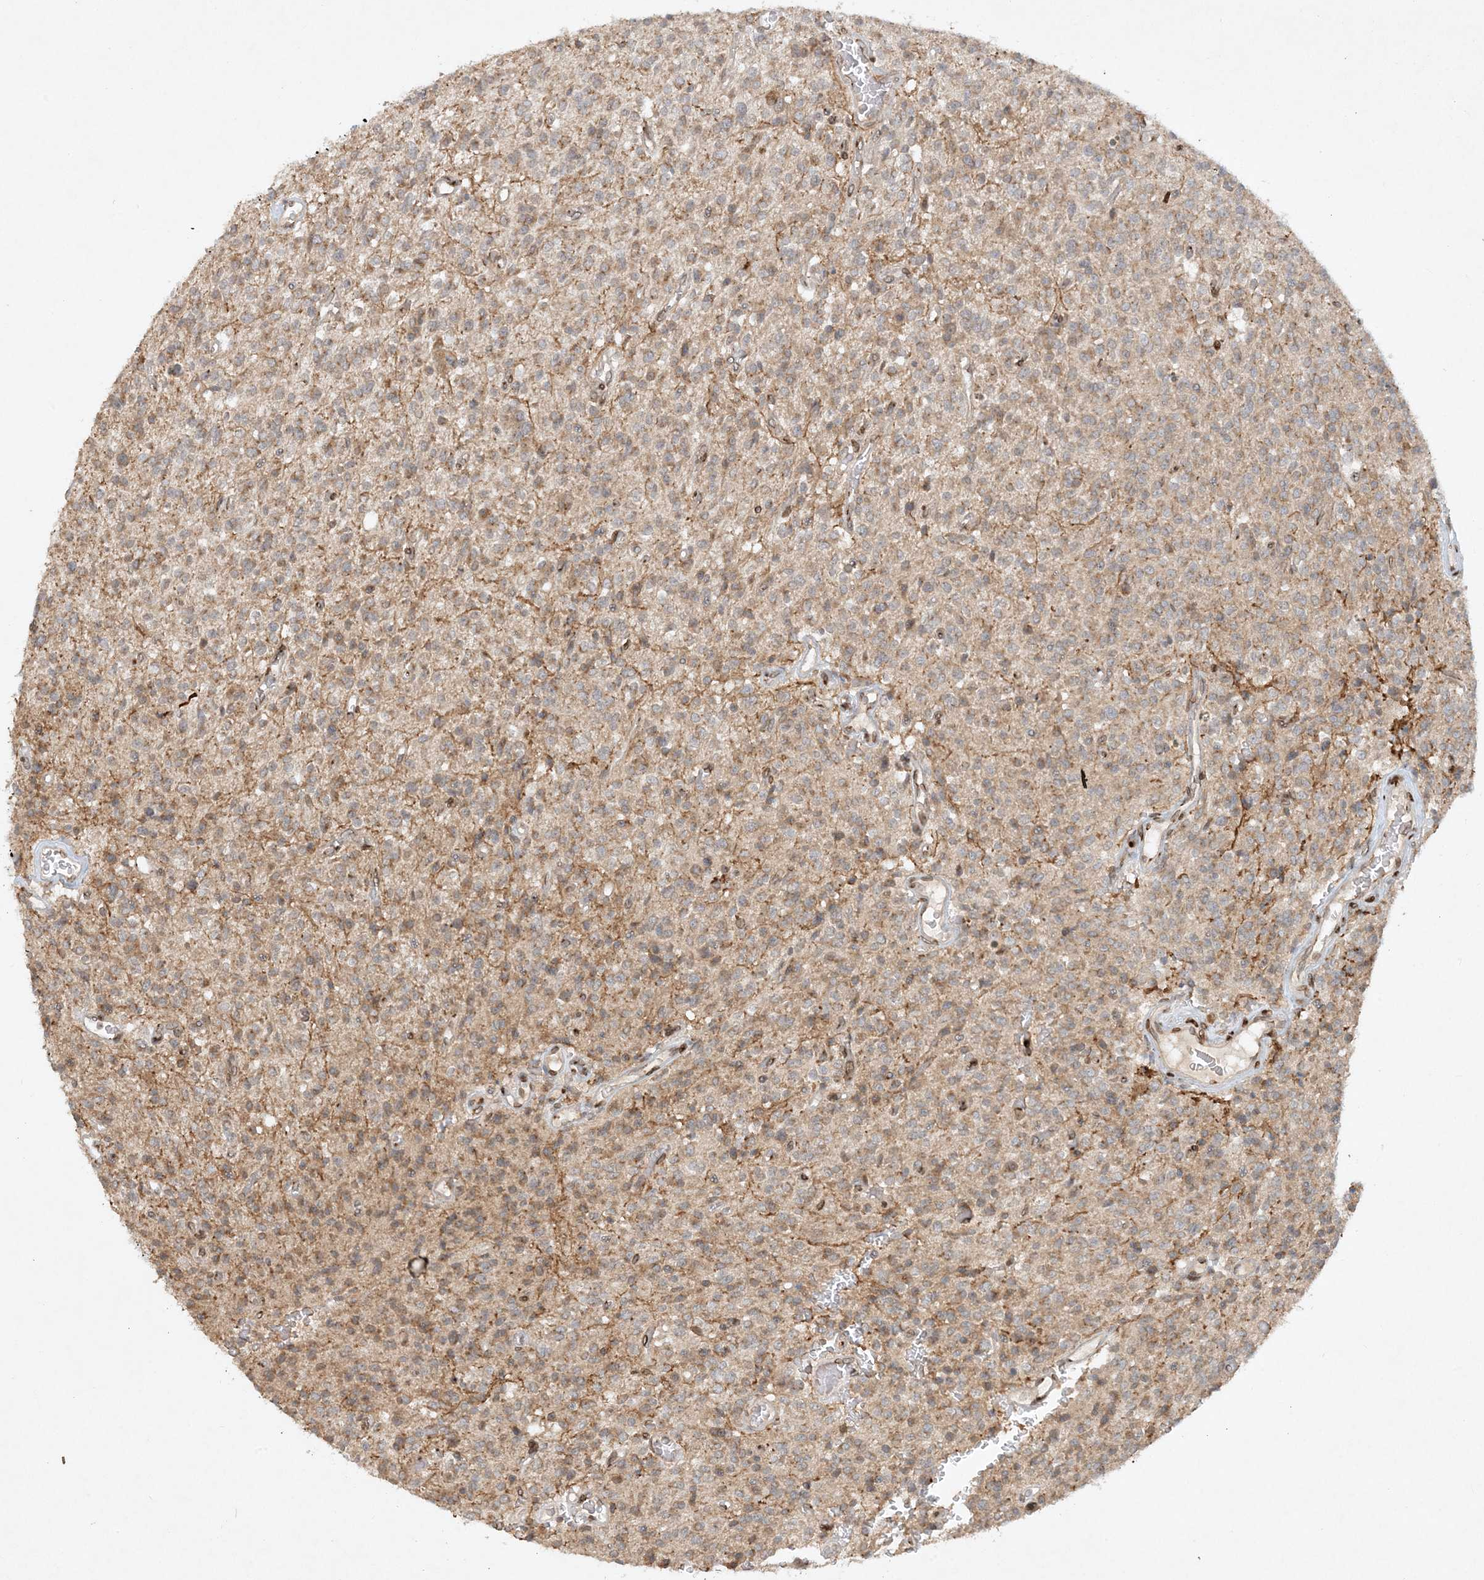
{"staining": {"intensity": "weak", "quantity": "<25%", "location": "cytoplasmic/membranous"}, "tissue": "glioma", "cell_type": "Tumor cells", "image_type": "cancer", "snomed": [{"axis": "morphology", "description": "Glioma, malignant, High grade"}, {"axis": "topography", "description": "Brain"}], "caption": "Glioma stained for a protein using IHC shows no positivity tumor cells.", "gene": "SLC35A2", "patient": {"sex": "male", "age": 34}}